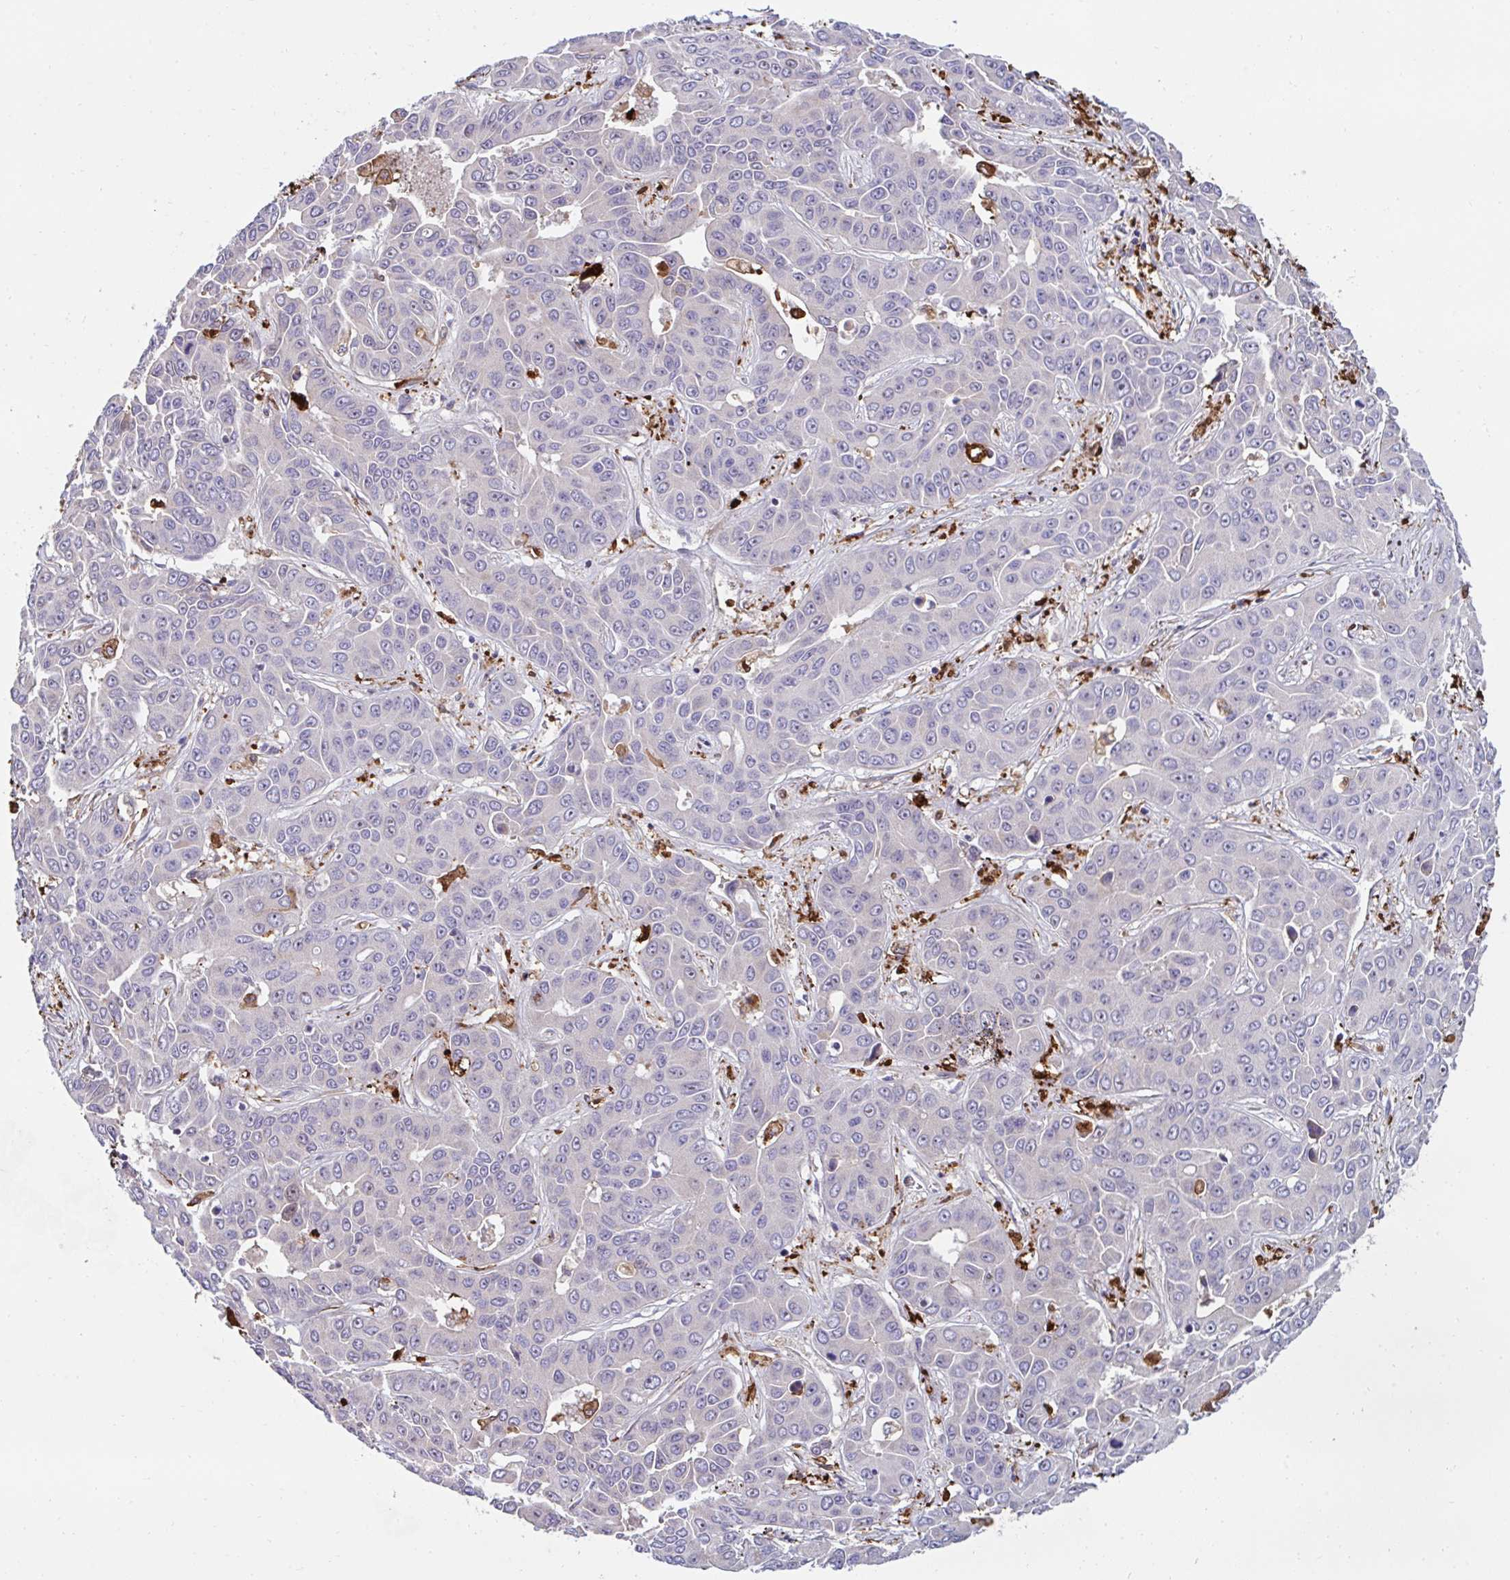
{"staining": {"intensity": "negative", "quantity": "none", "location": "none"}, "tissue": "liver cancer", "cell_type": "Tumor cells", "image_type": "cancer", "snomed": [{"axis": "morphology", "description": "Cholangiocarcinoma"}, {"axis": "topography", "description": "Liver"}], "caption": "This is an IHC micrograph of human cholangiocarcinoma (liver). There is no staining in tumor cells.", "gene": "FBXL13", "patient": {"sex": "female", "age": 52}}